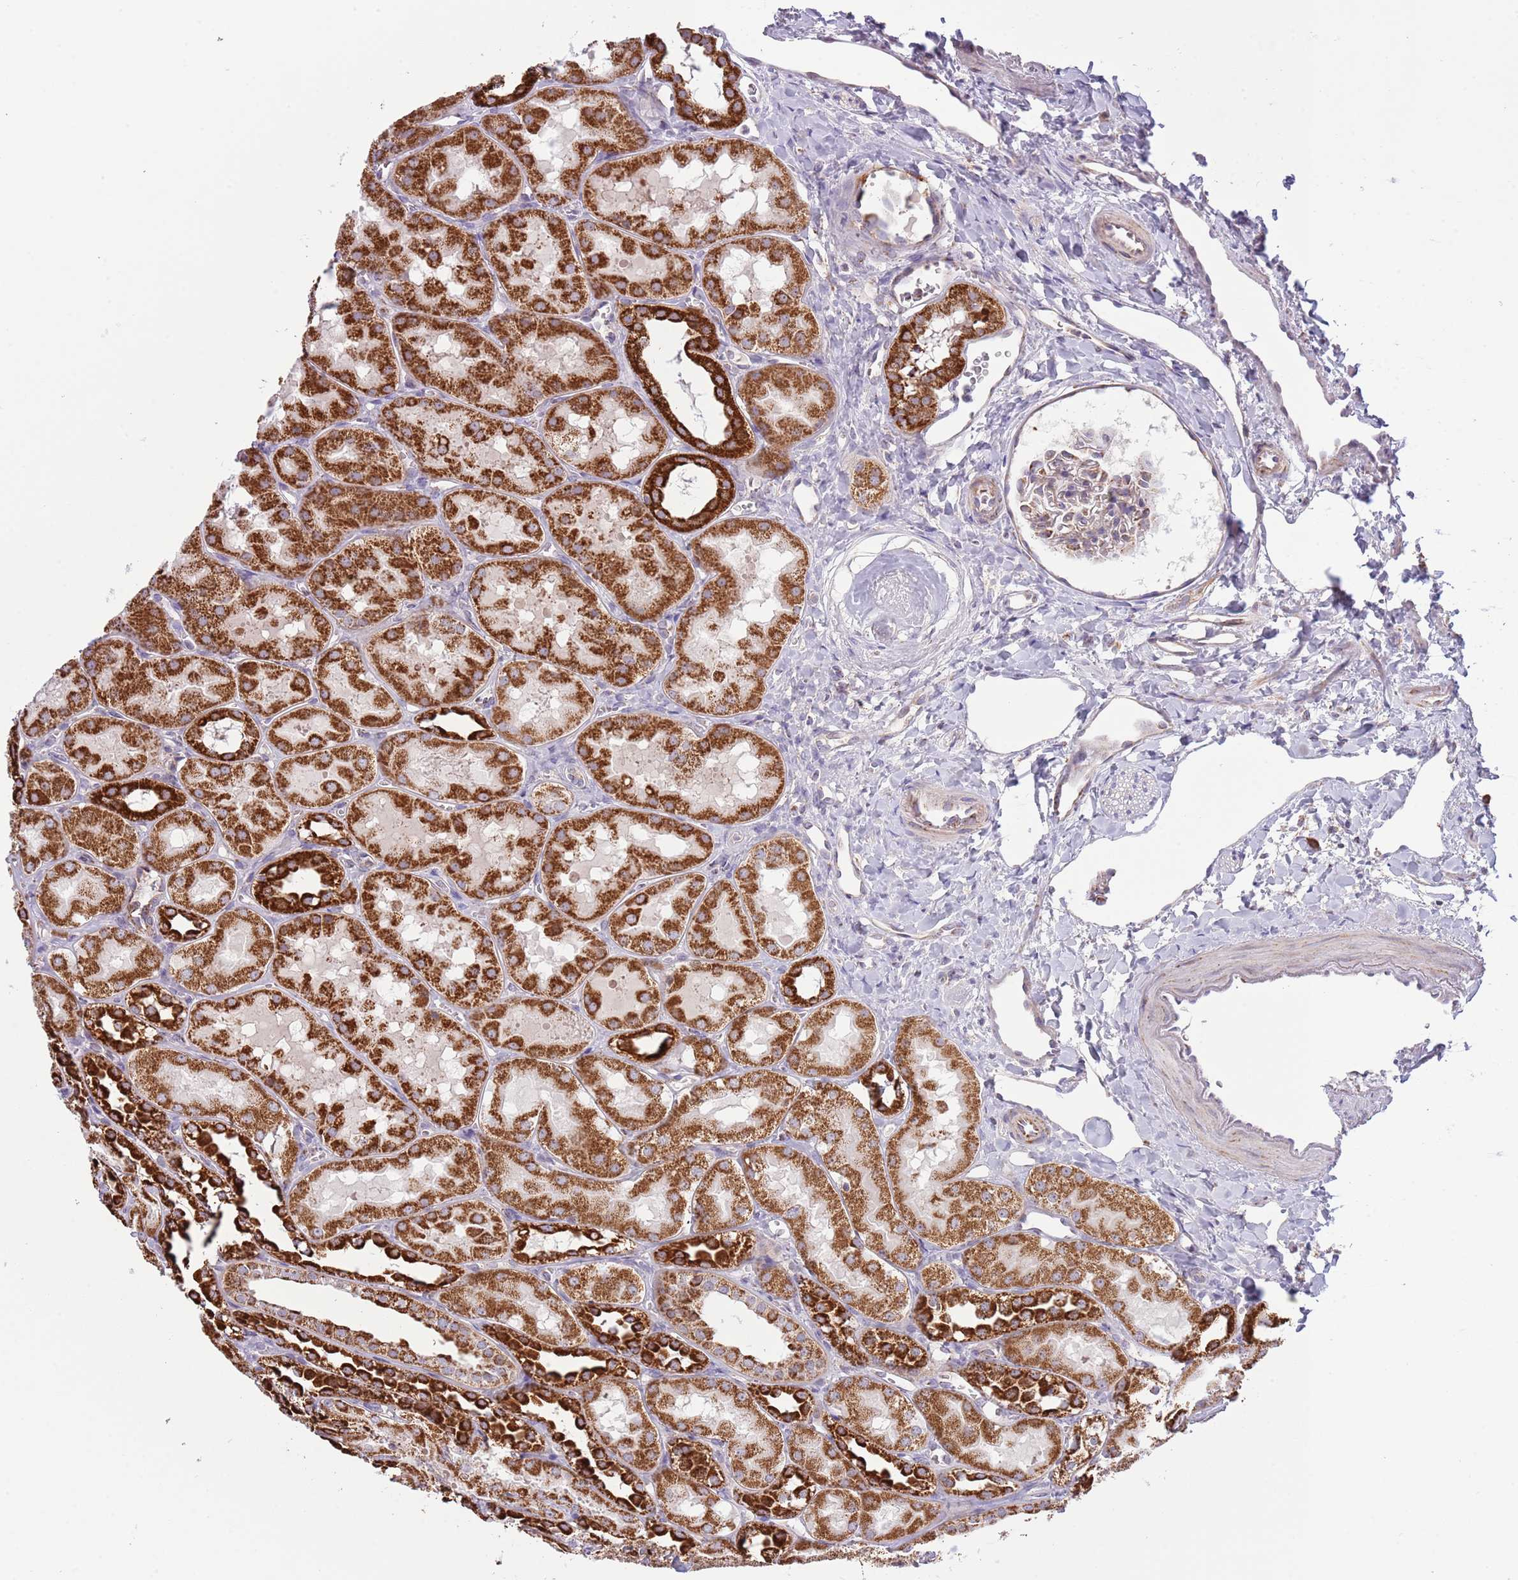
{"staining": {"intensity": "weak", "quantity": "<25%", "location": "cytoplasmic/membranous"}, "tissue": "kidney", "cell_type": "Cells in glomeruli", "image_type": "normal", "snomed": [{"axis": "morphology", "description": "Normal tissue, NOS"}, {"axis": "topography", "description": "Kidney"}, {"axis": "topography", "description": "Urinary bladder"}], "caption": "An immunohistochemistry histopathology image of unremarkable kidney is shown. There is no staining in cells in glomeruli of kidney.", "gene": "LHX6", "patient": {"sex": "male", "age": 16}}